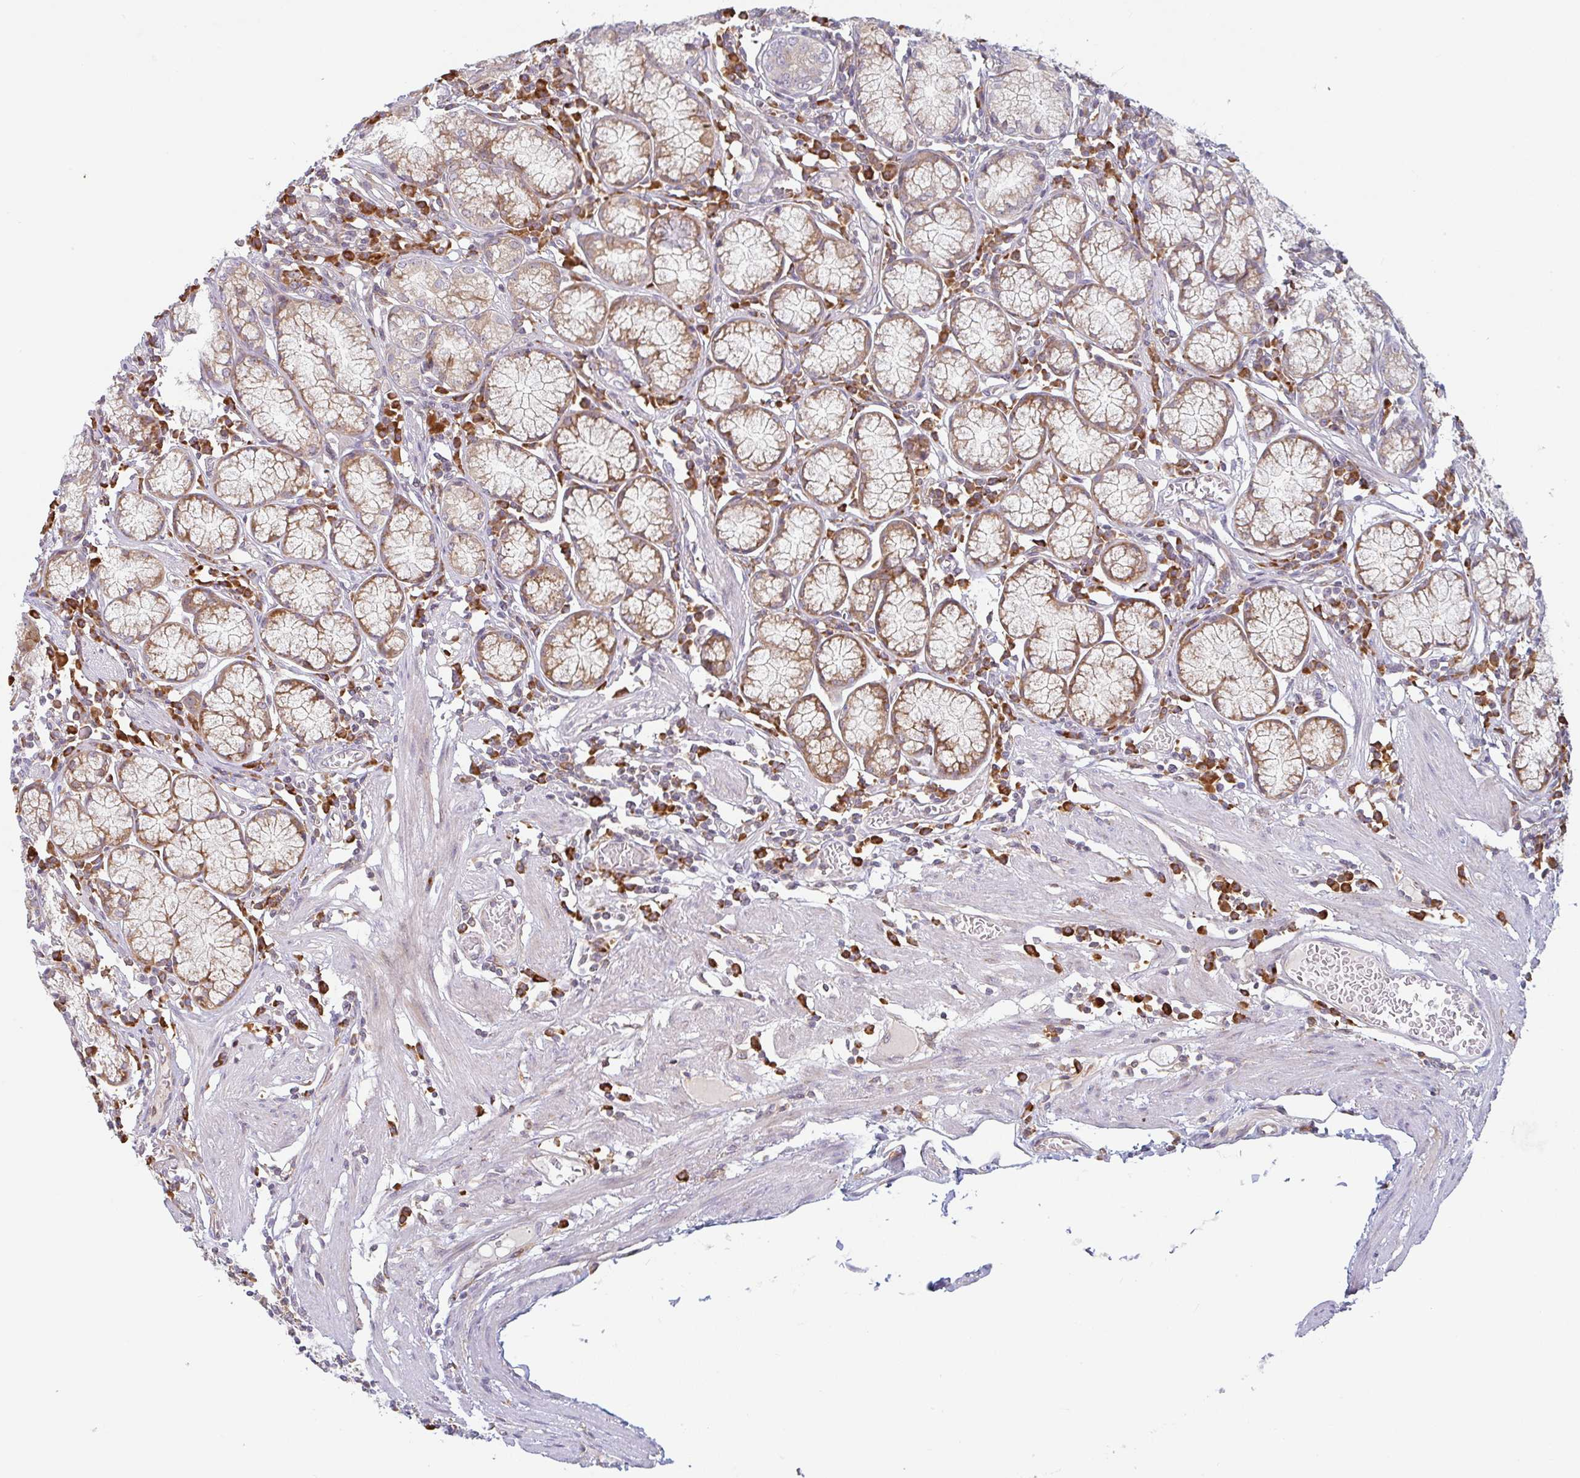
{"staining": {"intensity": "moderate", "quantity": "25%-75%", "location": "cytoplasmic/membranous"}, "tissue": "stomach", "cell_type": "Glandular cells", "image_type": "normal", "snomed": [{"axis": "morphology", "description": "Normal tissue, NOS"}, {"axis": "topography", "description": "Stomach"}], "caption": "Protein expression analysis of unremarkable human stomach reveals moderate cytoplasmic/membranous expression in about 25%-75% of glandular cells. Ihc stains the protein of interest in brown and the nuclei are stained blue.", "gene": "RIT1", "patient": {"sex": "male", "age": 55}}